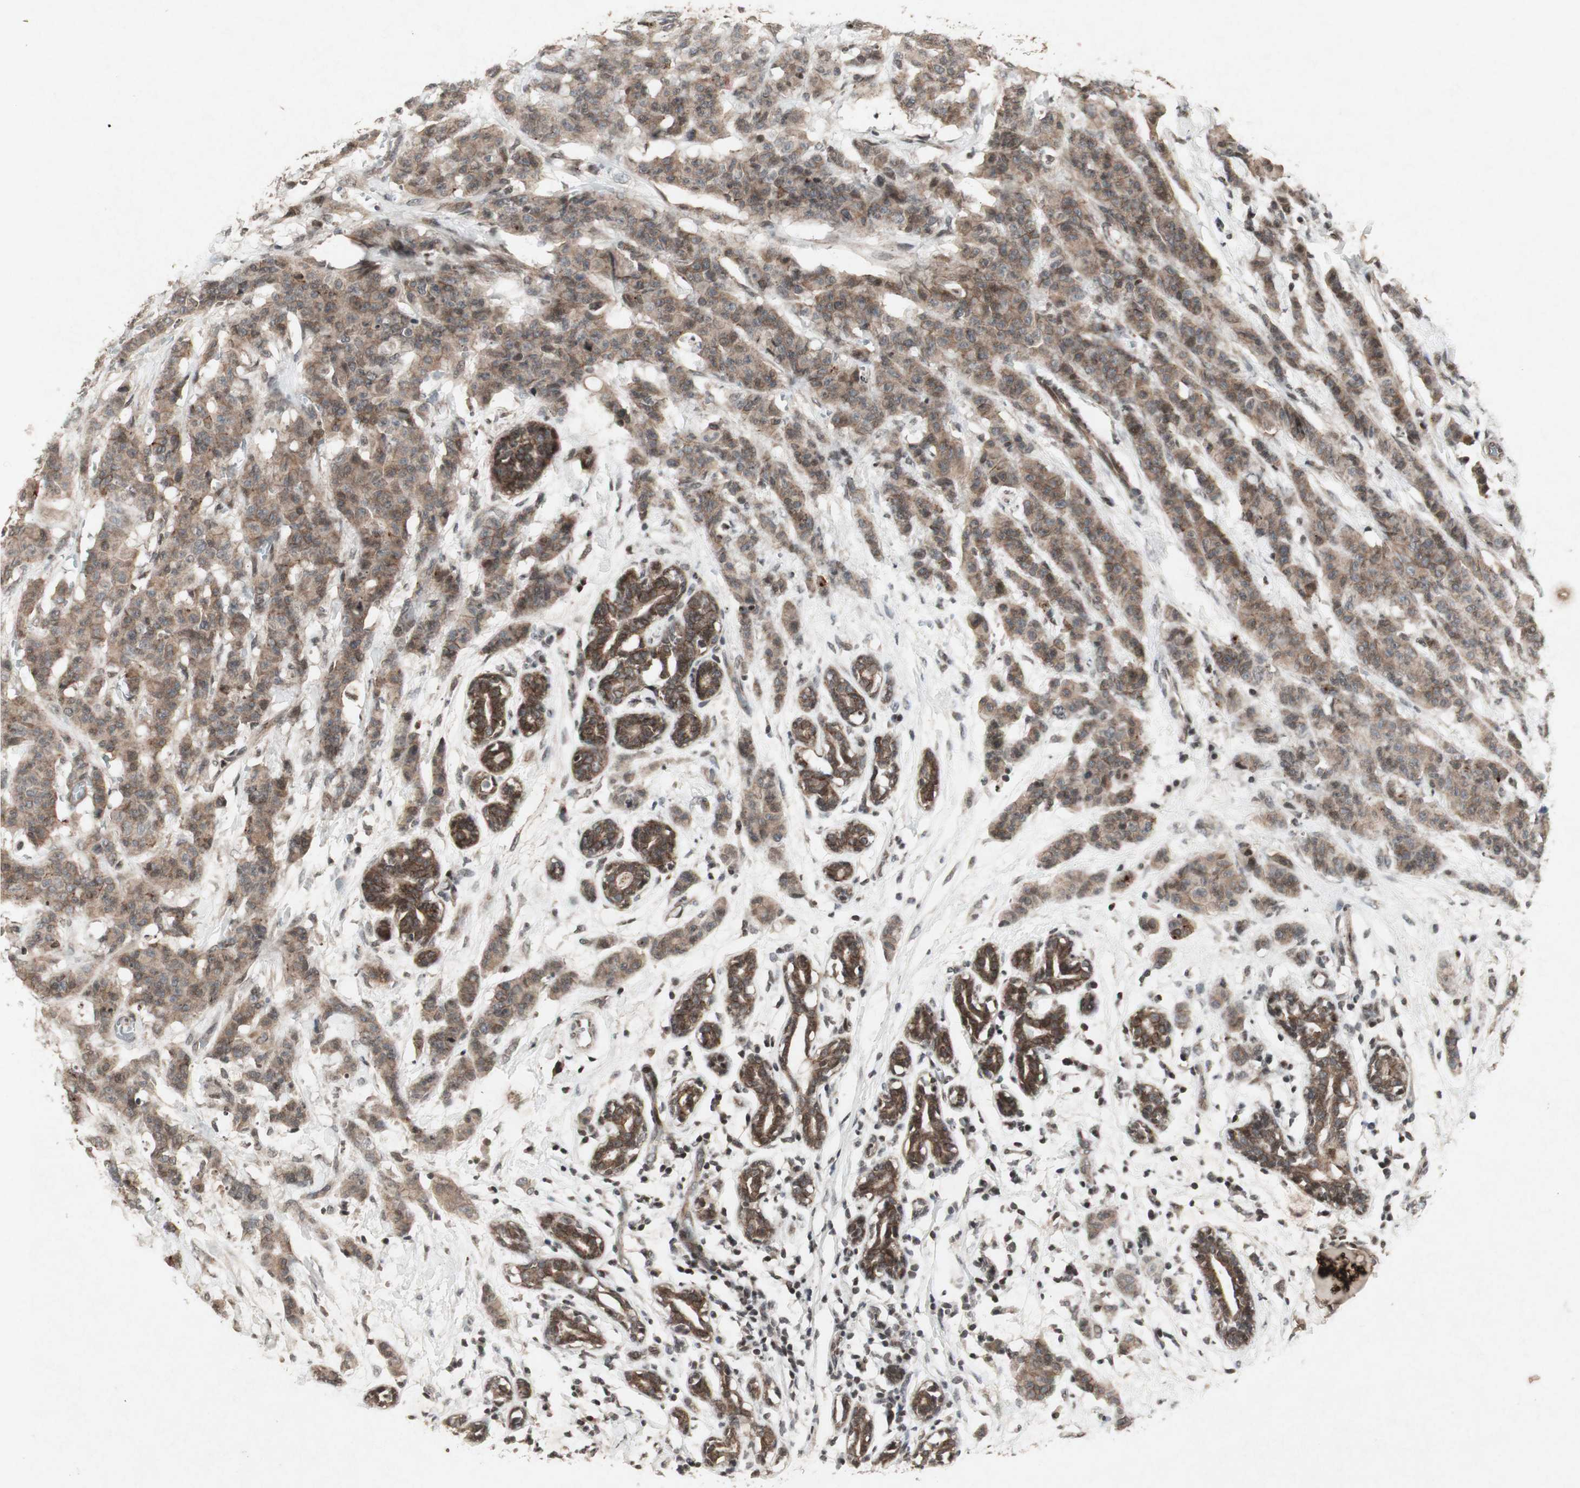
{"staining": {"intensity": "weak", "quantity": ">75%", "location": "cytoplasmic/membranous"}, "tissue": "breast cancer", "cell_type": "Tumor cells", "image_type": "cancer", "snomed": [{"axis": "morphology", "description": "Normal tissue, NOS"}, {"axis": "morphology", "description": "Duct carcinoma"}, {"axis": "topography", "description": "Breast"}], "caption": "An immunohistochemistry (IHC) micrograph of neoplastic tissue is shown. Protein staining in brown shows weak cytoplasmic/membranous positivity in breast cancer (invasive ductal carcinoma) within tumor cells.", "gene": "PLXNA1", "patient": {"sex": "female", "age": 40}}